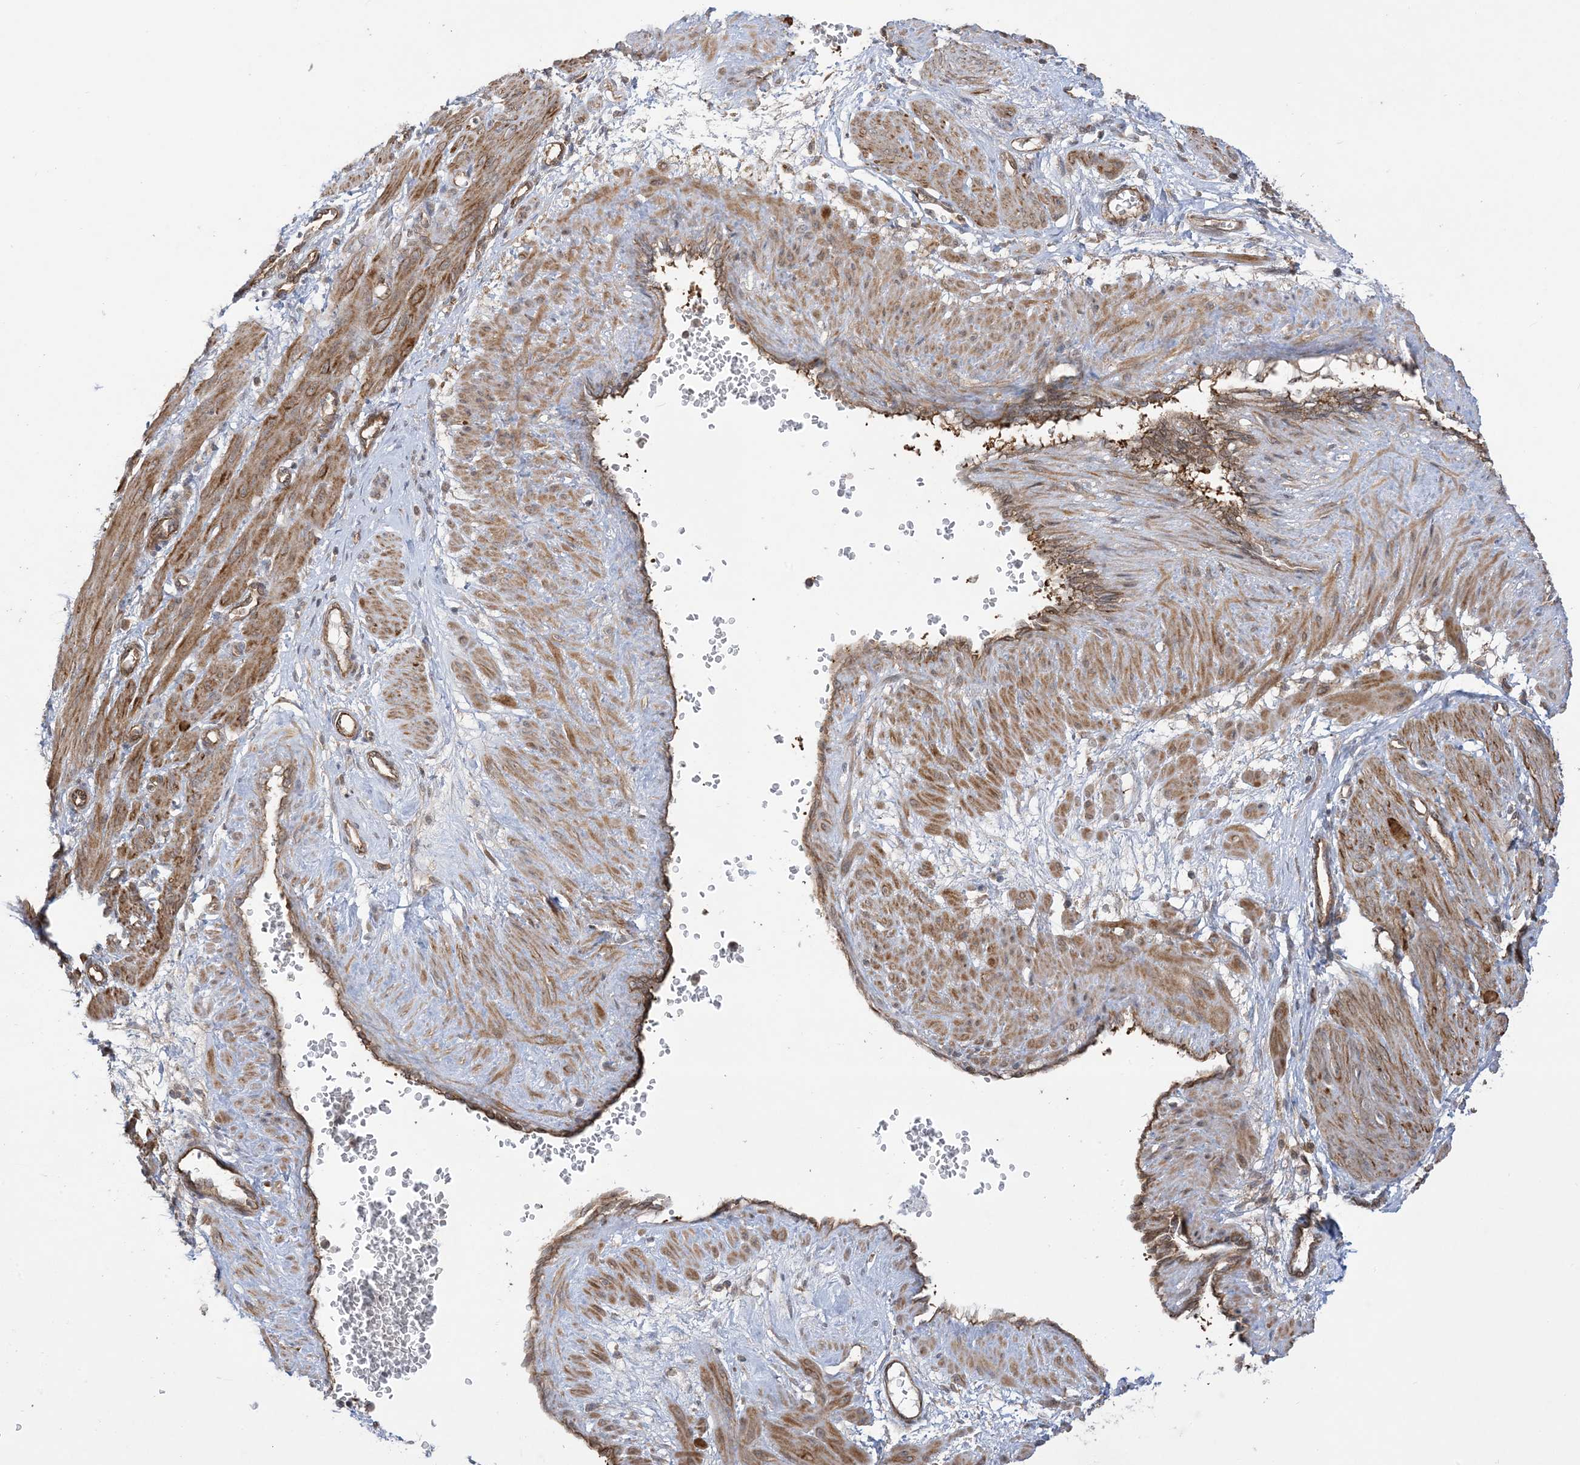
{"staining": {"intensity": "moderate", "quantity": ">75%", "location": "cytoplasmic/membranous"}, "tissue": "smooth muscle", "cell_type": "Smooth muscle cells", "image_type": "normal", "snomed": [{"axis": "morphology", "description": "Normal tissue, NOS"}, {"axis": "topography", "description": "Endometrium"}], "caption": "IHC photomicrograph of benign smooth muscle: human smooth muscle stained using IHC exhibits medium levels of moderate protein expression localized specifically in the cytoplasmic/membranous of smooth muscle cells, appearing as a cytoplasmic/membranous brown color.", "gene": "SOGA3", "patient": {"sex": "female", "age": 33}}